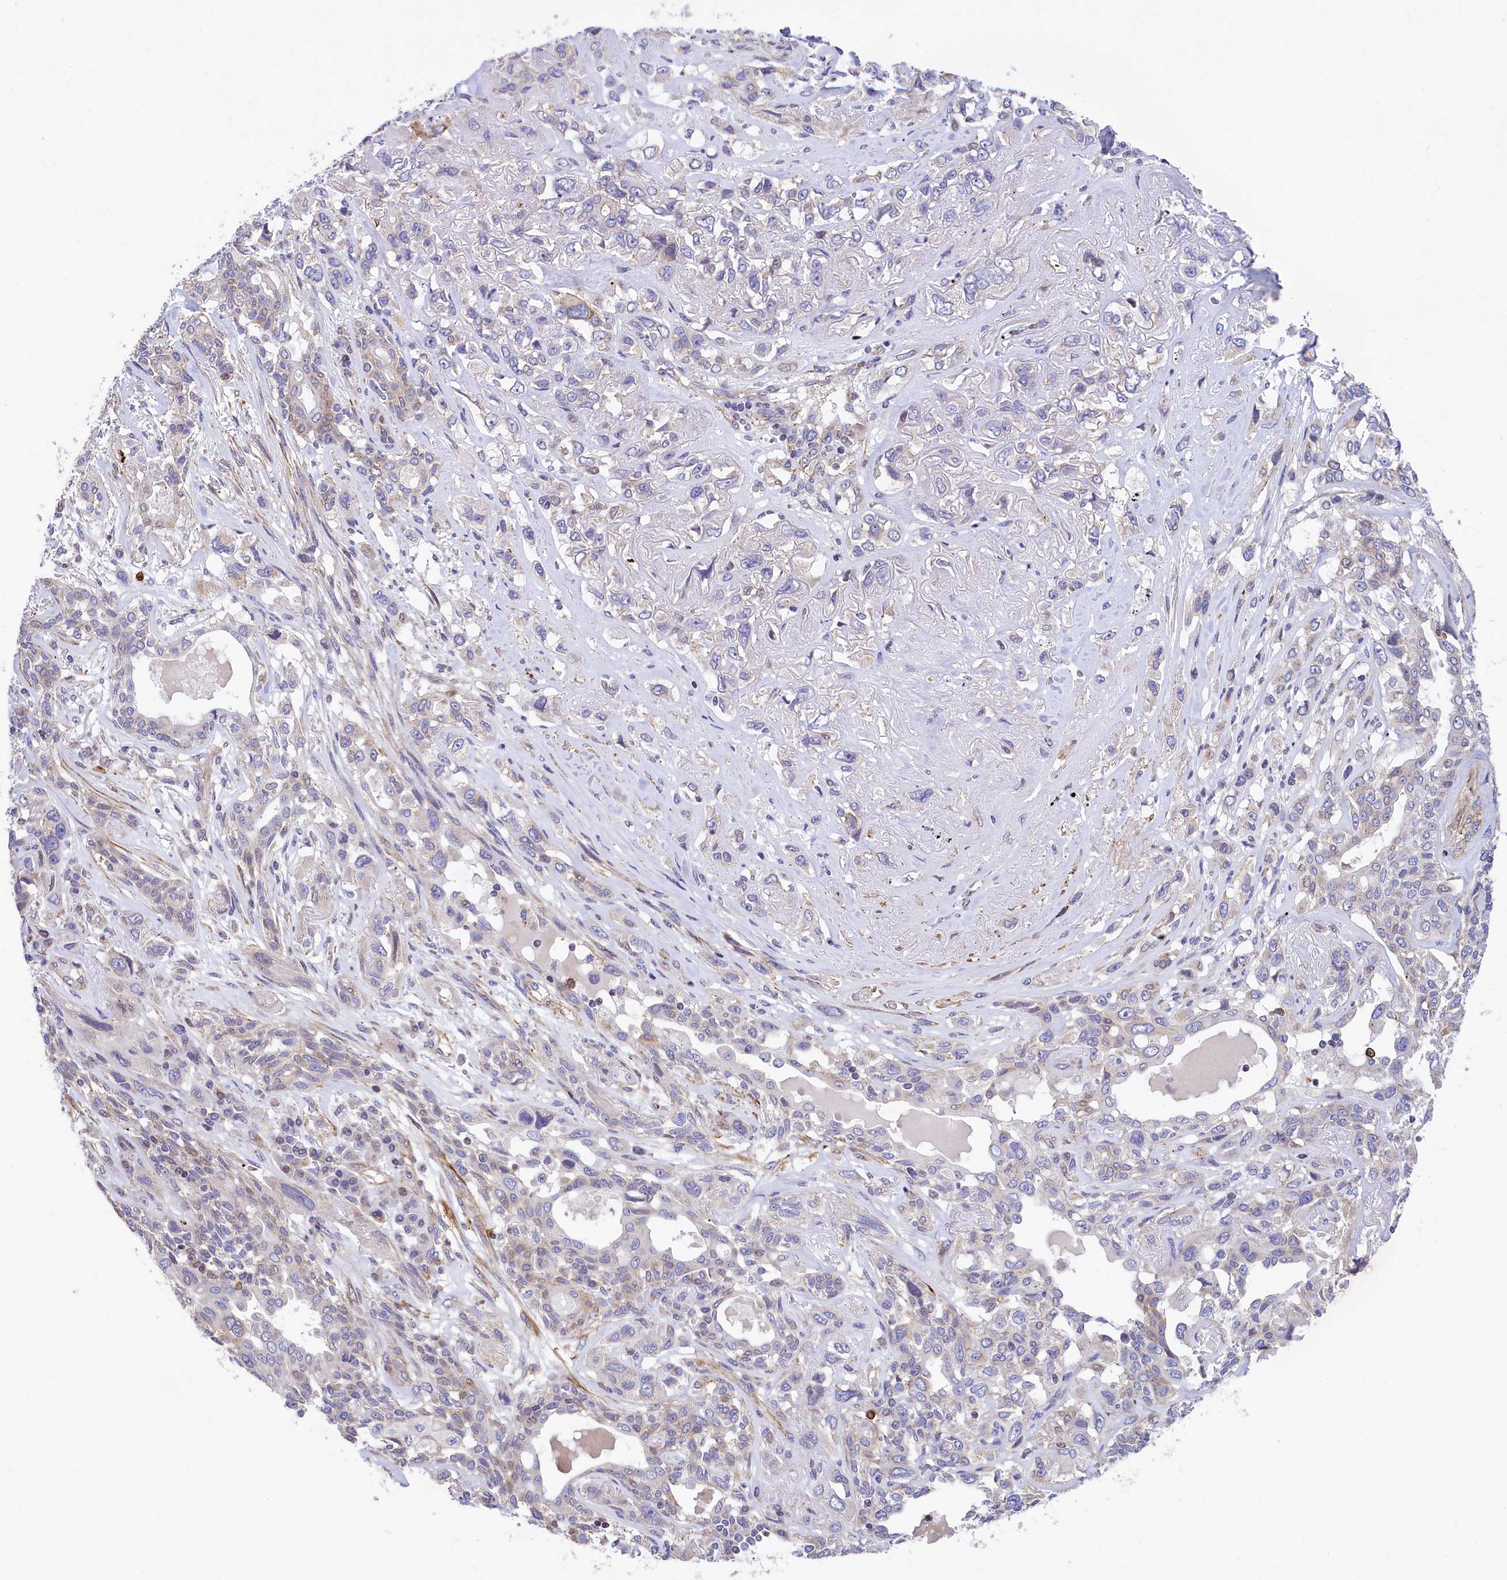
{"staining": {"intensity": "negative", "quantity": "none", "location": "none"}, "tissue": "lung cancer", "cell_type": "Tumor cells", "image_type": "cancer", "snomed": [{"axis": "morphology", "description": "Squamous cell carcinoma, NOS"}, {"axis": "topography", "description": "Lung"}], "caption": "This is an immunohistochemistry histopathology image of human squamous cell carcinoma (lung). There is no expression in tumor cells.", "gene": "ZNF2", "patient": {"sex": "female", "age": 70}}